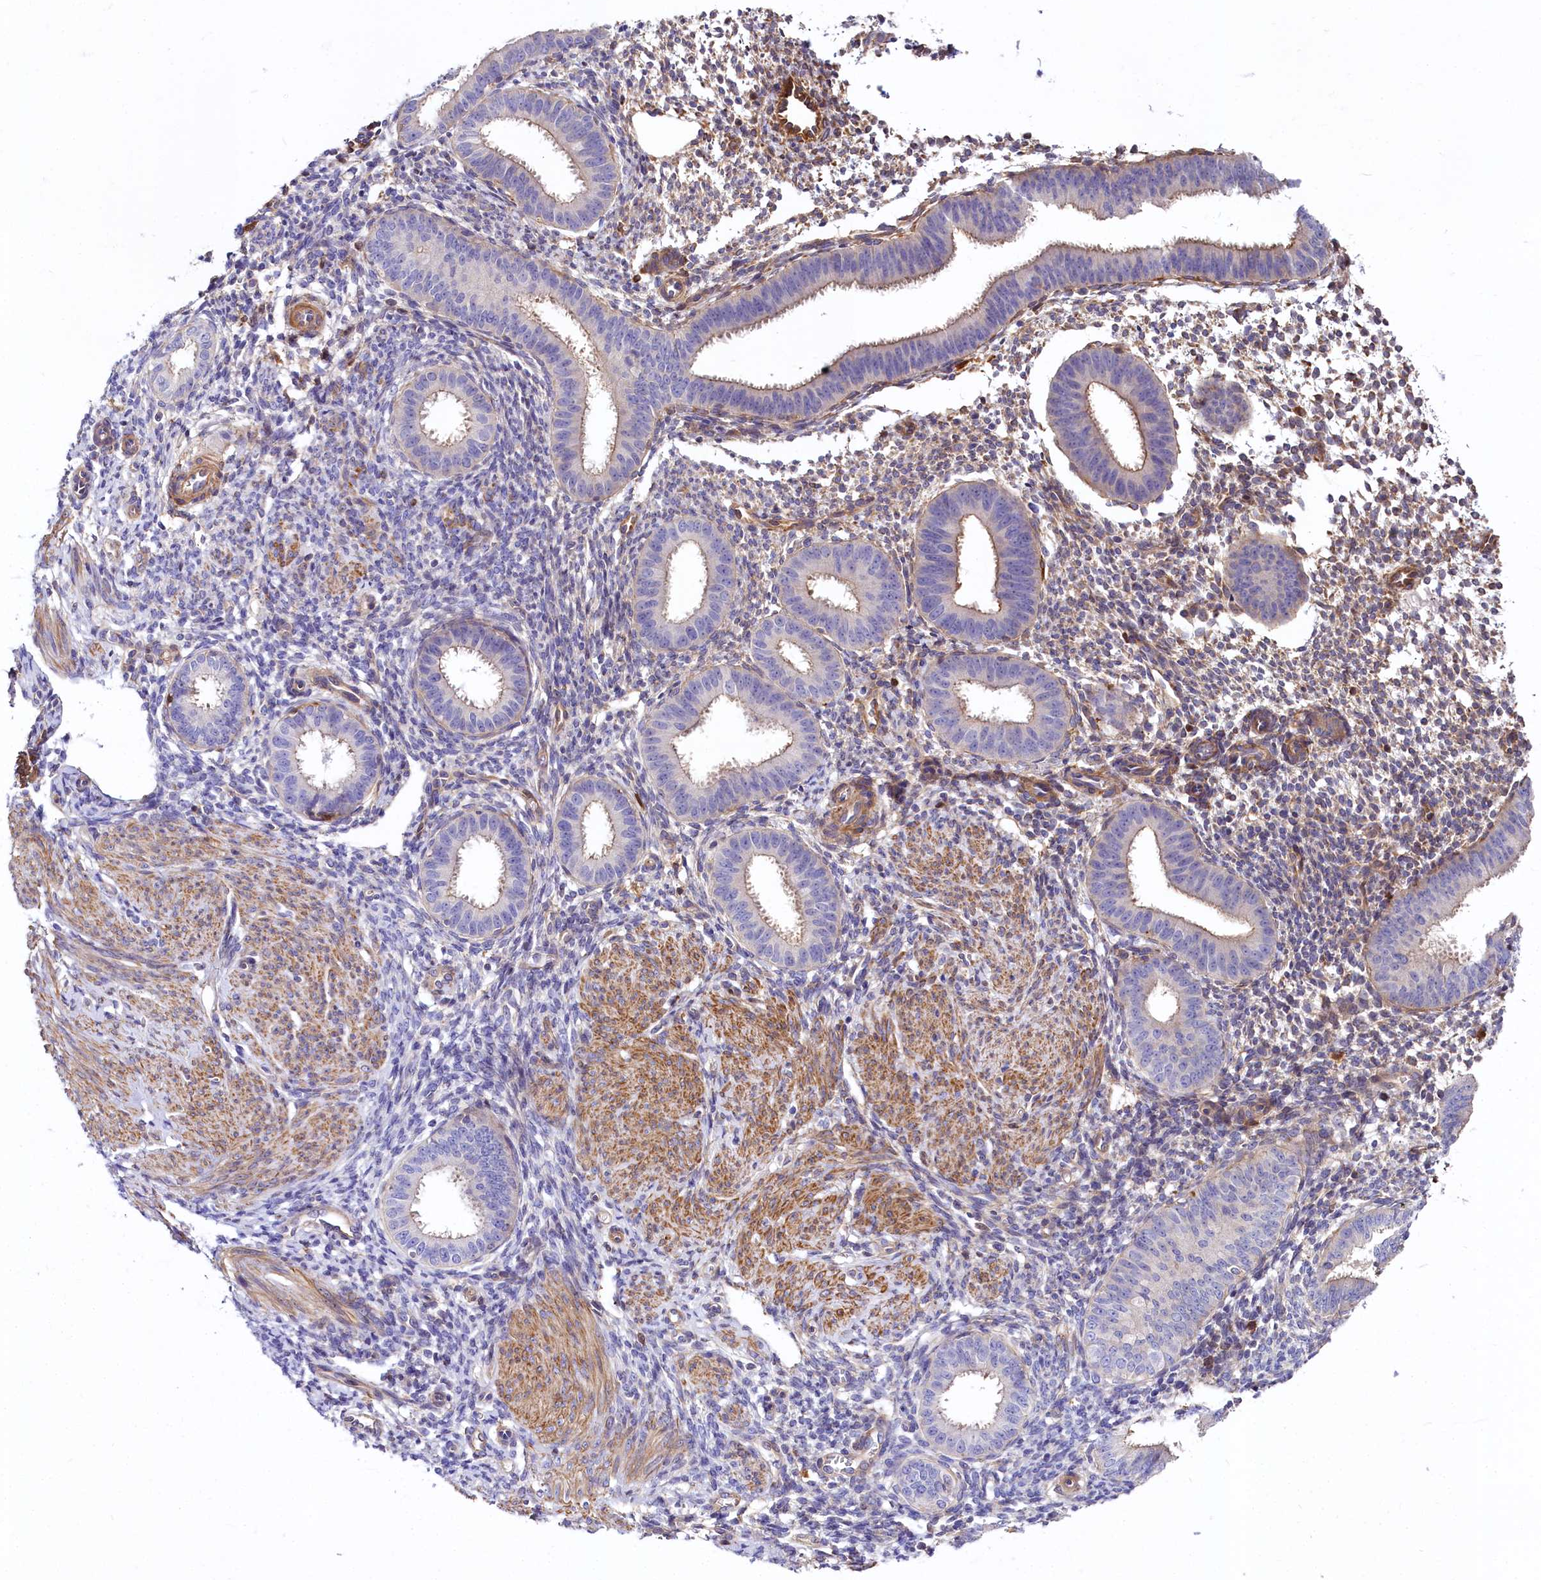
{"staining": {"intensity": "negative", "quantity": "none", "location": "none"}, "tissue": "endometrium", "cell_type": "Cells in endometrial stroma", "image_type": "normal", "snomed": [{"axis": "morphology", "description": "Normal tissue, NOS"}, {"axis": "topography", "description": "Uterus"}, {"axis": "topography", "description": "Endometrium"}], "caption": "Immunohistochemistry image of normal endometrium: endometrium stained with DAB (3,3'-diaminobenzidine) shows no significant protein staining in cells in endometrial stroma. Nuclei are stained in blue.", "gene": "FCHSD2", "patient": {"sex": "female", "age": 48}}